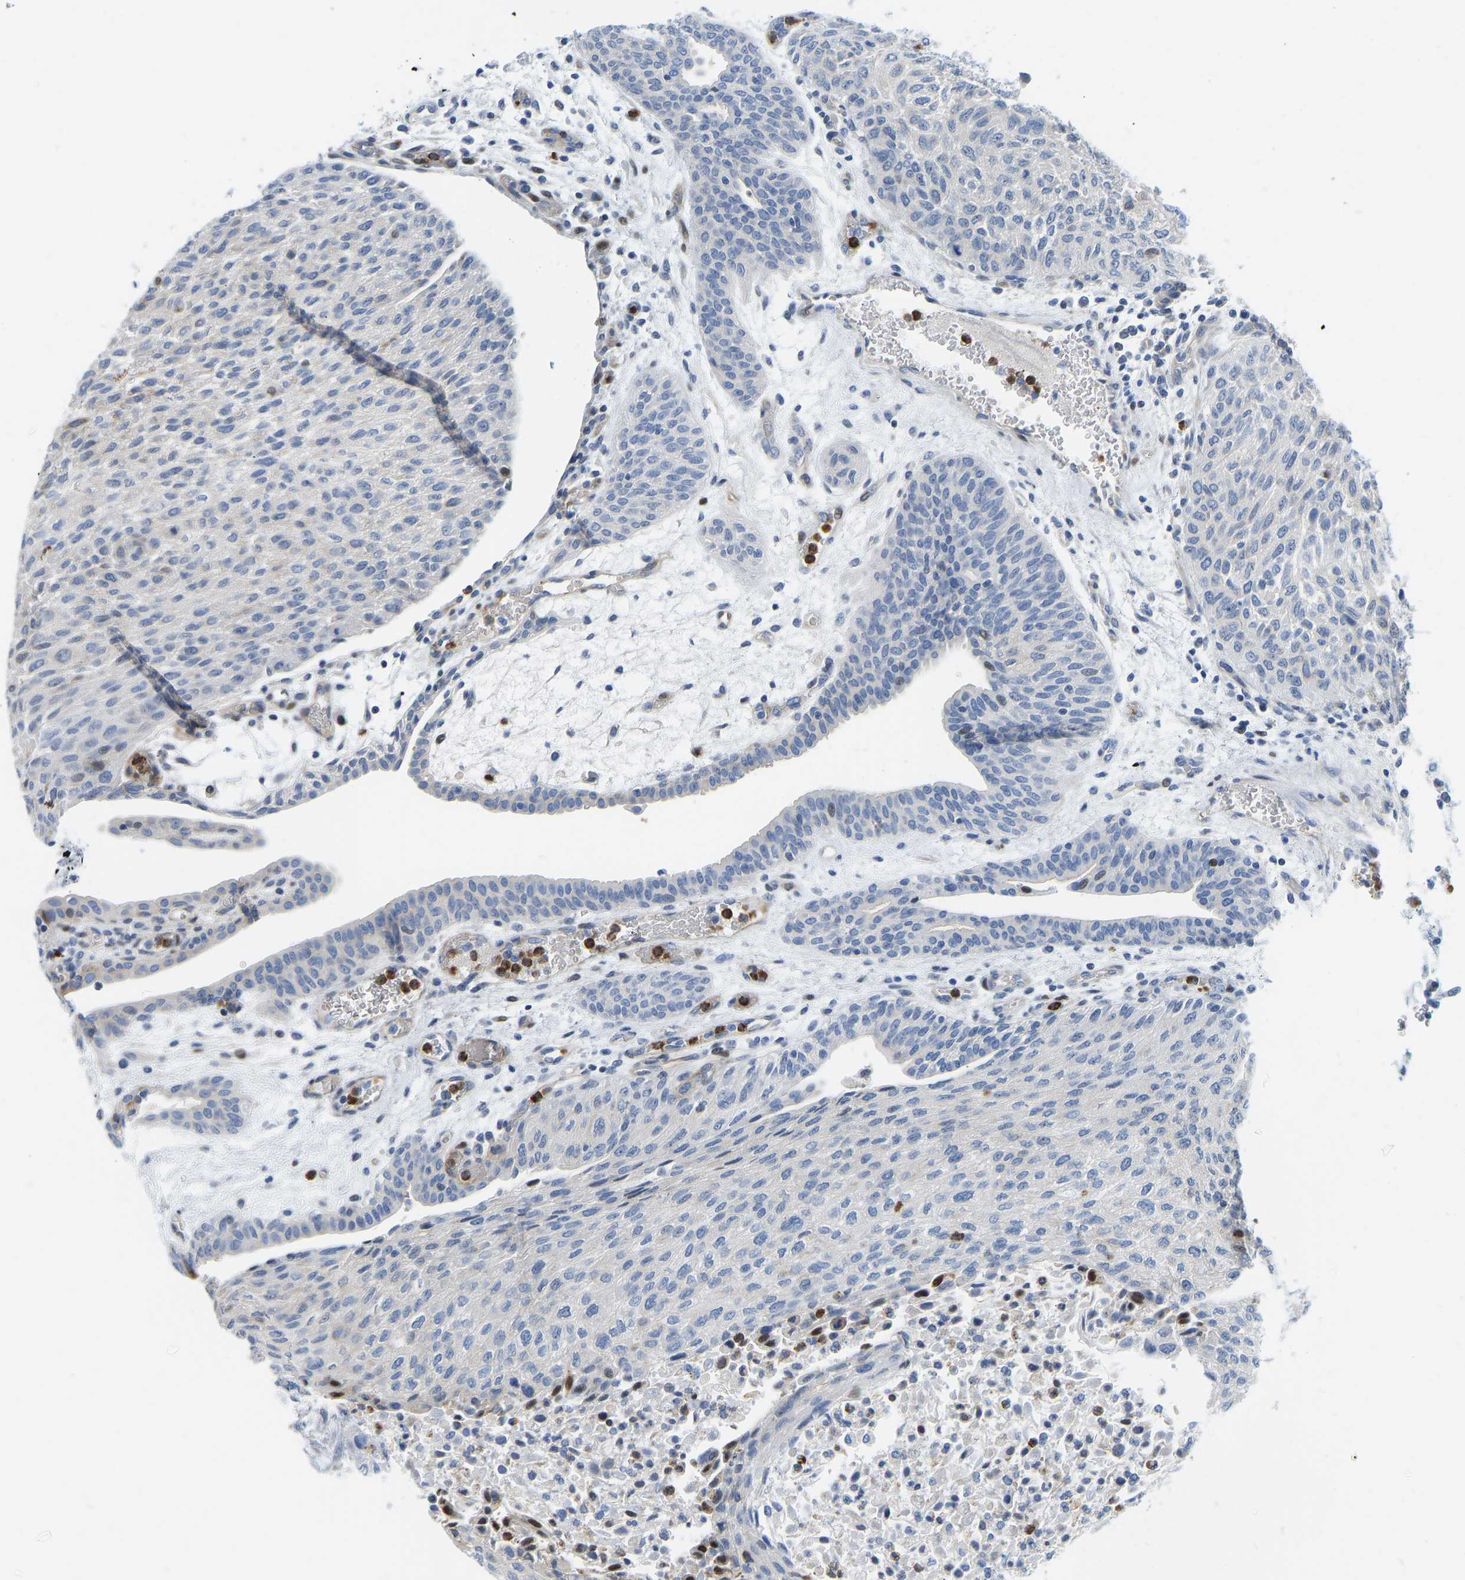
{"staining": {"intensity": "negative", "quantity": "none", "location": "none"}, "tissue": "urothelial cancer", "cell_type": "Tumor cells", "image_type": "cancer", "snomed": [{"axis": "morphology", "description": "Urothelial carcinoma, Low grade"}, {"axis": "morphology", "description": "Urothelial carcinoma, High grade"}, {"axis": "topography", "description": "Urinary bladder"}], "caption": "Immunohistochemistry (IHC) of low-grade urothelial carcinoma shows no positivity in tumor cells.", "gene": "HDAC5", "patient": {"sex": "male", "age": 35}}